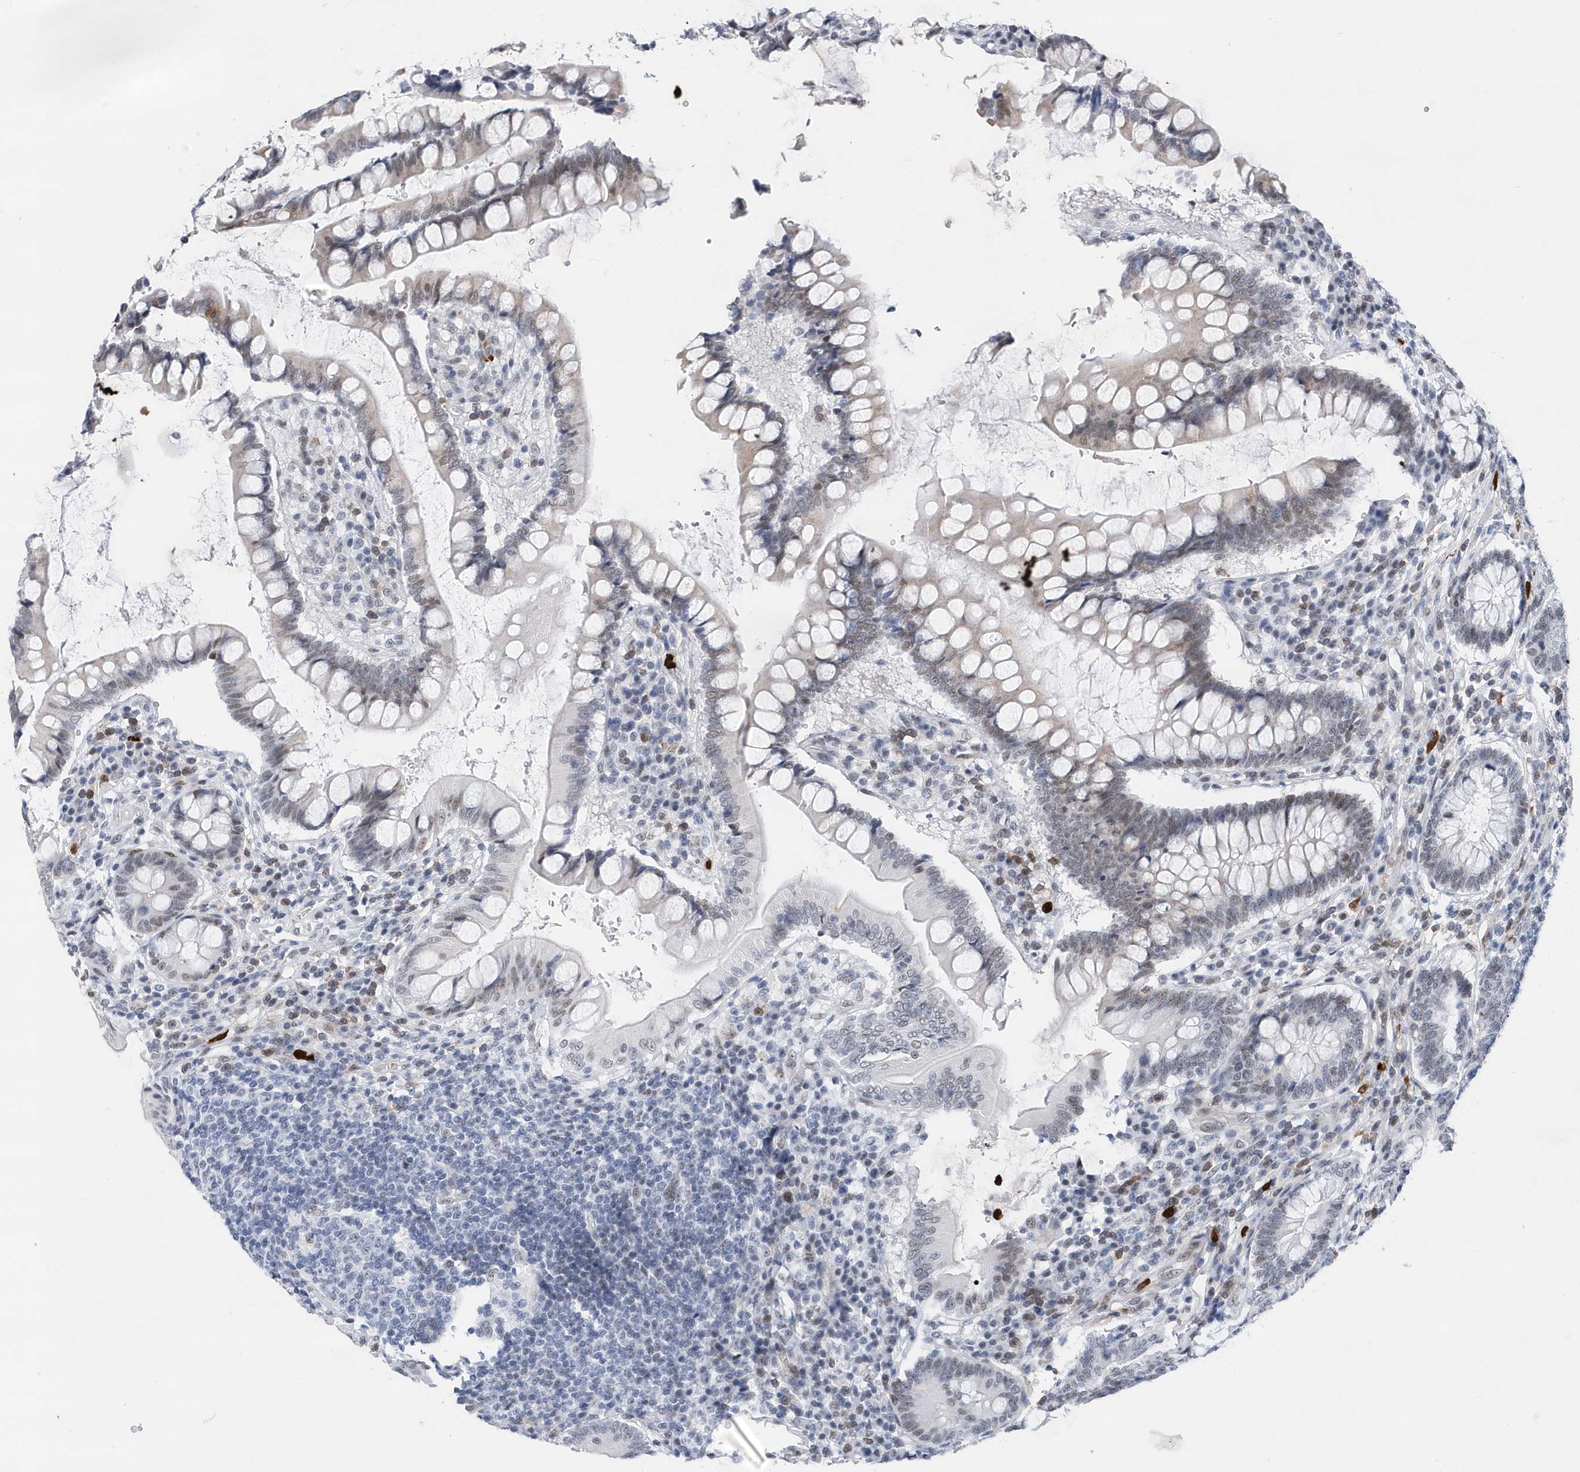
{"staining": {"intensity": "negative", "quantity": "none", "location": "none"}, "tissue": "colon", "cell_type": "Endothelial cells", "image_type": "normal", "snomed": [{"axis": "morphology", "description": "Normal tissue, NOS"}, {"axis": "topography", "description": "Colon"}], "caption": "There is no significant positivity in endothelial cells of colon. The staining was performed using DAB (3,3'-diaminobenzidine) to visualize the protein expression in brown, while the nuclei were stained in blue with hematoxylin (Magnification: 20x).", "gene": "RPP30", "patient": {"sex": "female", "age": 79}}